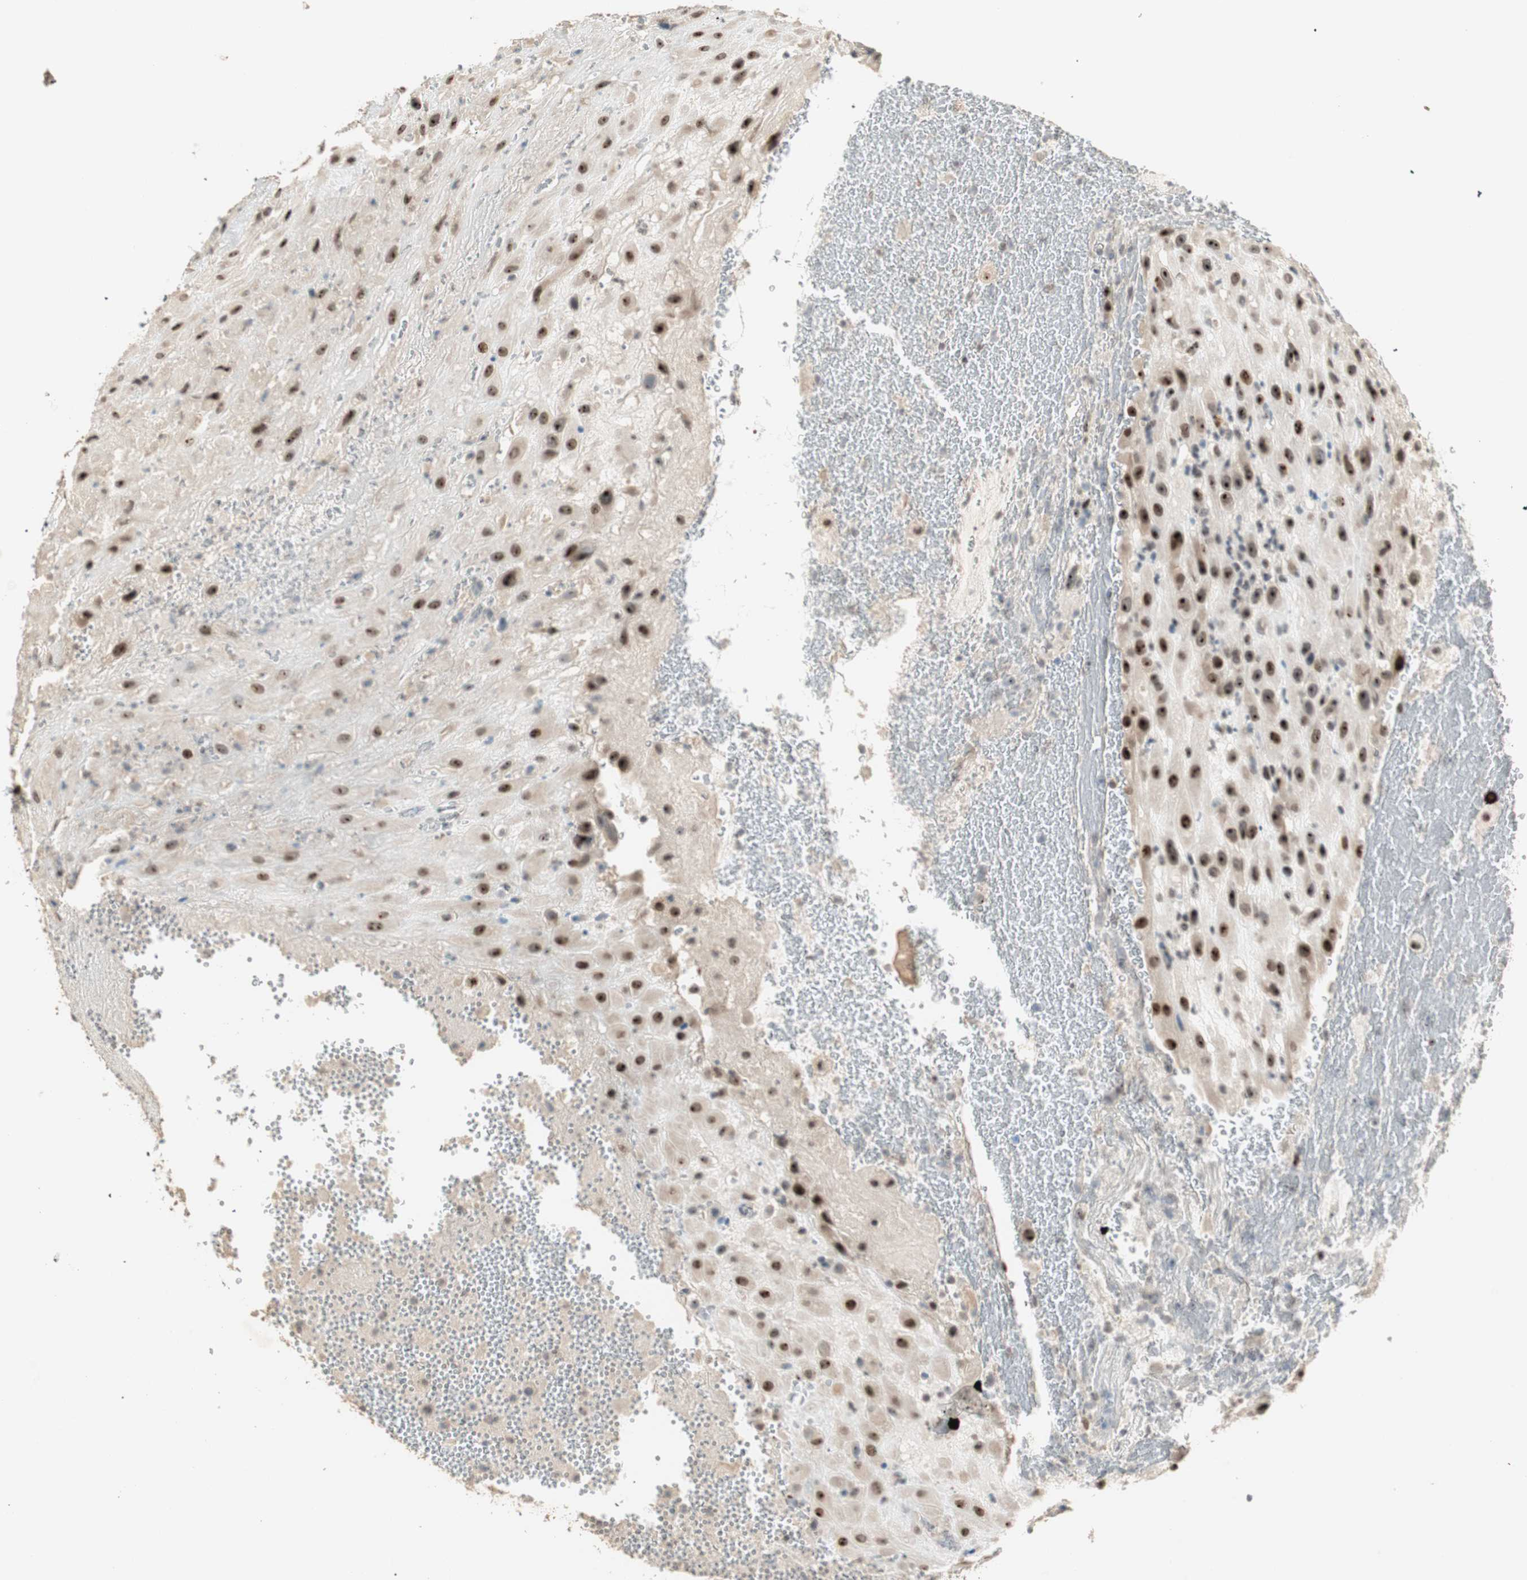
{"staining": {"intensity": "strong", "quantity": ">75%", "location": "nuclear"}, "tissue": "placenta", "cell_type": "Decidual cells", "image_type": "normal", "snomed": [{"axis": "morphology", "description": "Normal tissue, NOS"}, {"axis": "topography", "description": "Placenta"}], "caption": "The histopathology image reveals immunohistochemical staining of normal placenta. There is strong nuclear expression is present in approximately >75% of decidual cells. (DAB (3,3'-diaminobenzidine) = brown stain, brightfield microscopy at high magnification).", "gene": "ETV4", "patient": {"sex": "female", "age": 19}}